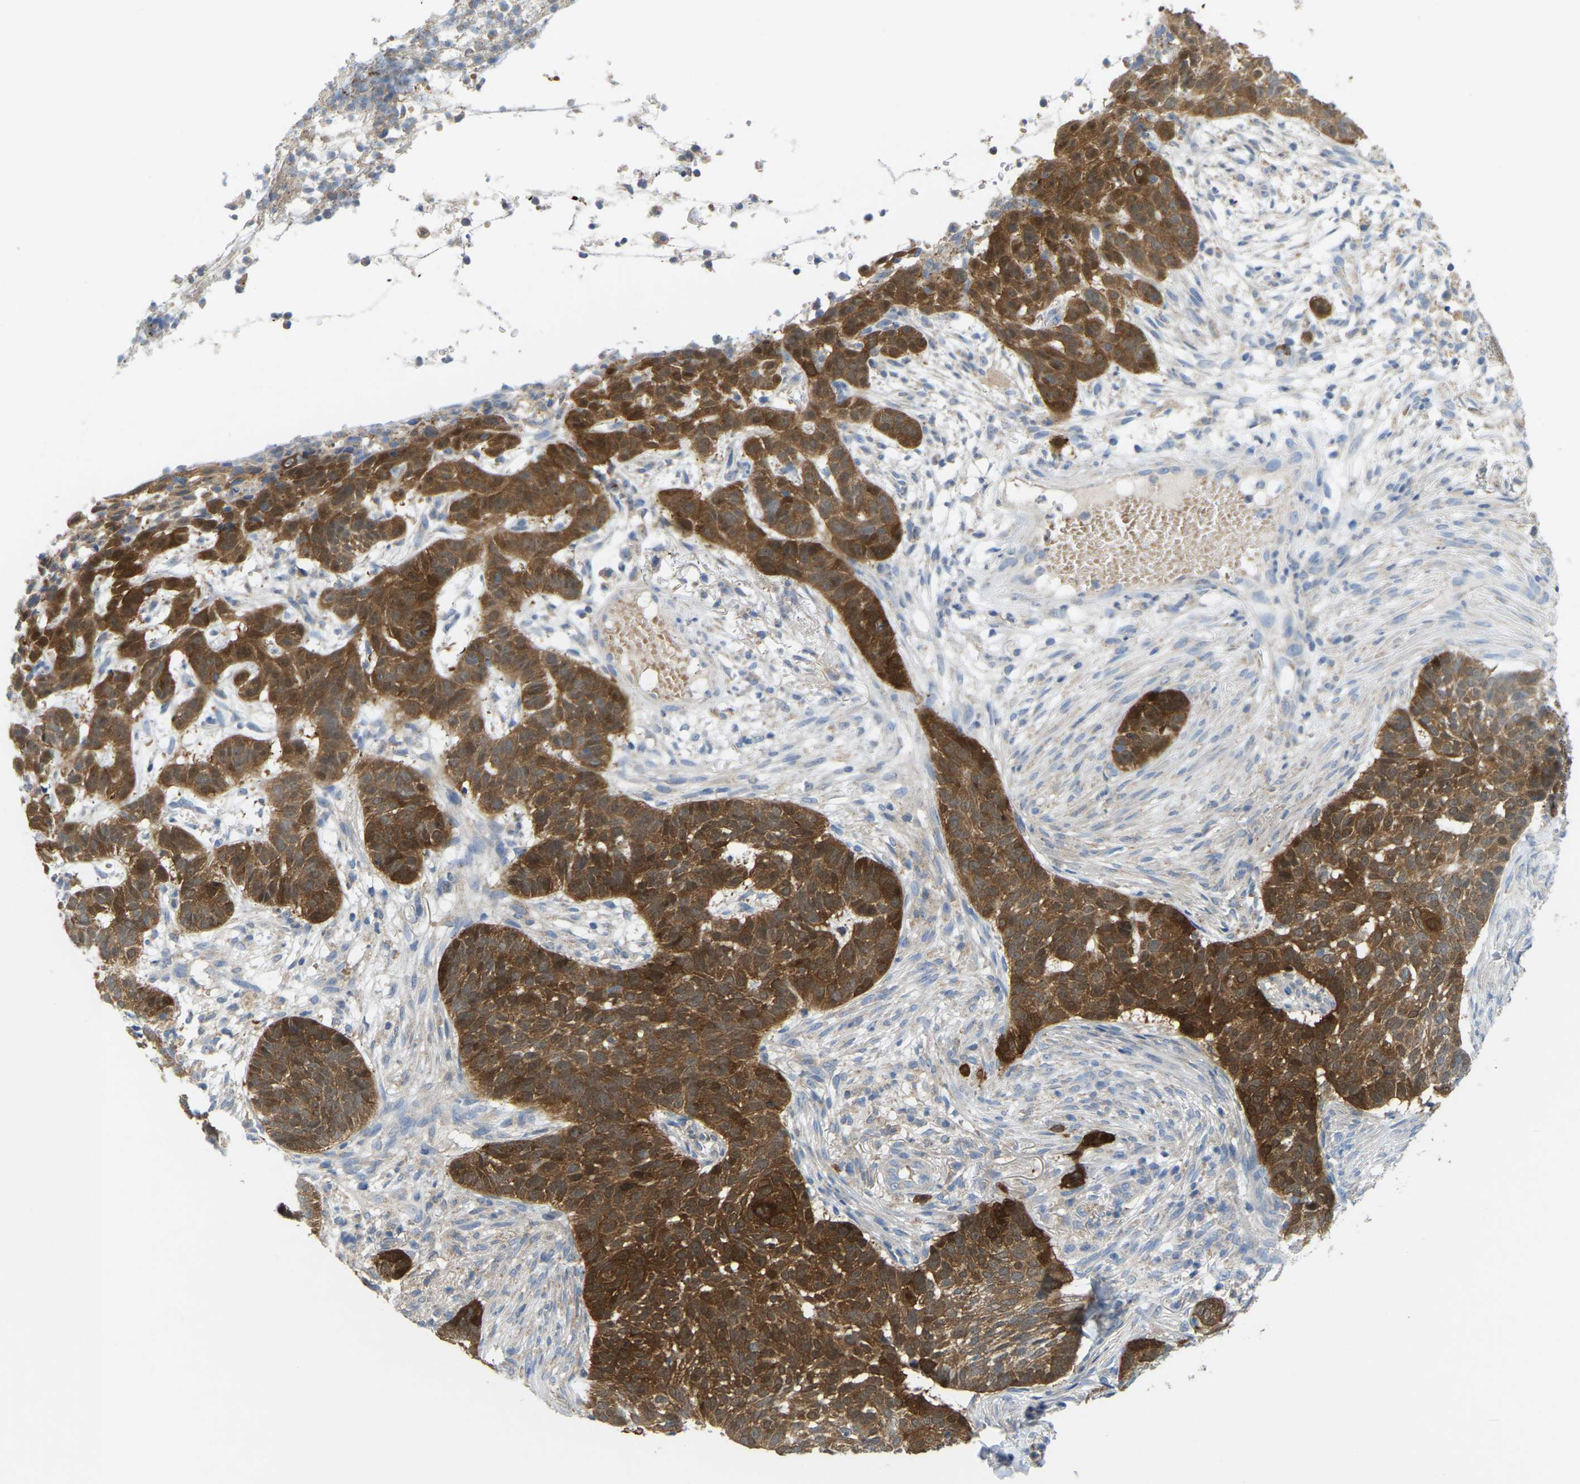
{"staining": {"intensity": "strong", "quantity": ">75%", "location": "cytoplasmic/membranous"}, "tissue": "skin cancer", "cell_type": "Tumor cells", "image_type": "cancer", "snomed": [{"axis": "morphology", "description": "Basal cell carcinoma"}, {"axis": "topography", "description": "Skin"}], "caption": "Strong cytoplasmic/membranous protein positivity is seen in about >75% of tumor cells in skin basal cell carcinoma.", "gene": "SERPINB5", "patient": {"sex": "male", "age": 85}}